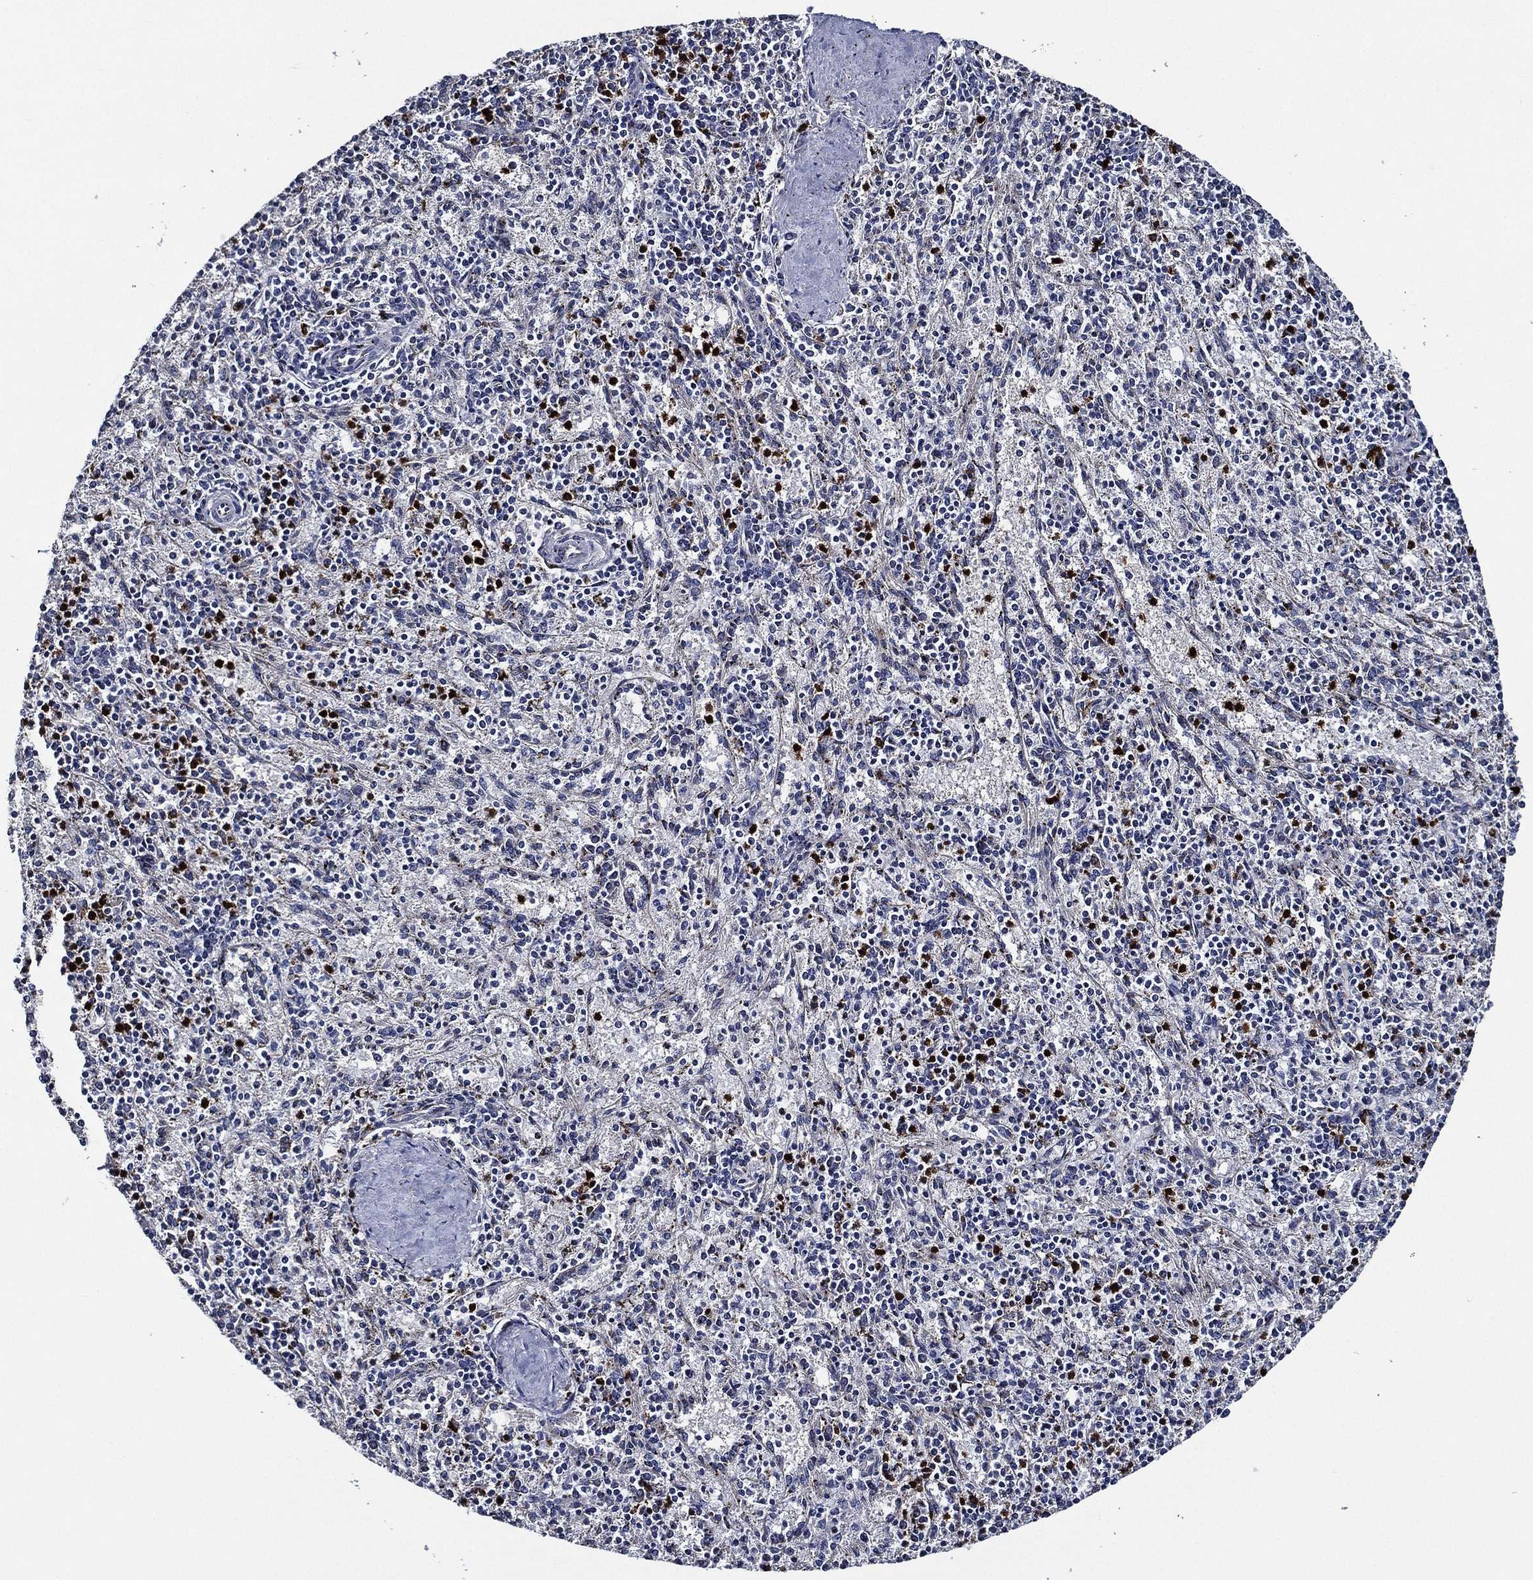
{"staining": {"intensity": "strong", "quantity": "<25%", "location": "nuclear"}, "tissue": "spleen", "cell_type": "Cells in red pulp", "image_type": "normal", "snomed": [{"axis": "morphology", "description": "Normal tissue, NOS"}, {"axis": "topography", "description": "Spleen"}], "caption": "Cells in red pulp exhibit strong nuclear expression in approximately <25% of cells in benign spleen. (Stains: DAB in brown, nuclei in blue, Microscopy: brightfield microscopy at high magnification).", "gene": "KIF20B", "patient": {"sex": "female", "age": 37}}